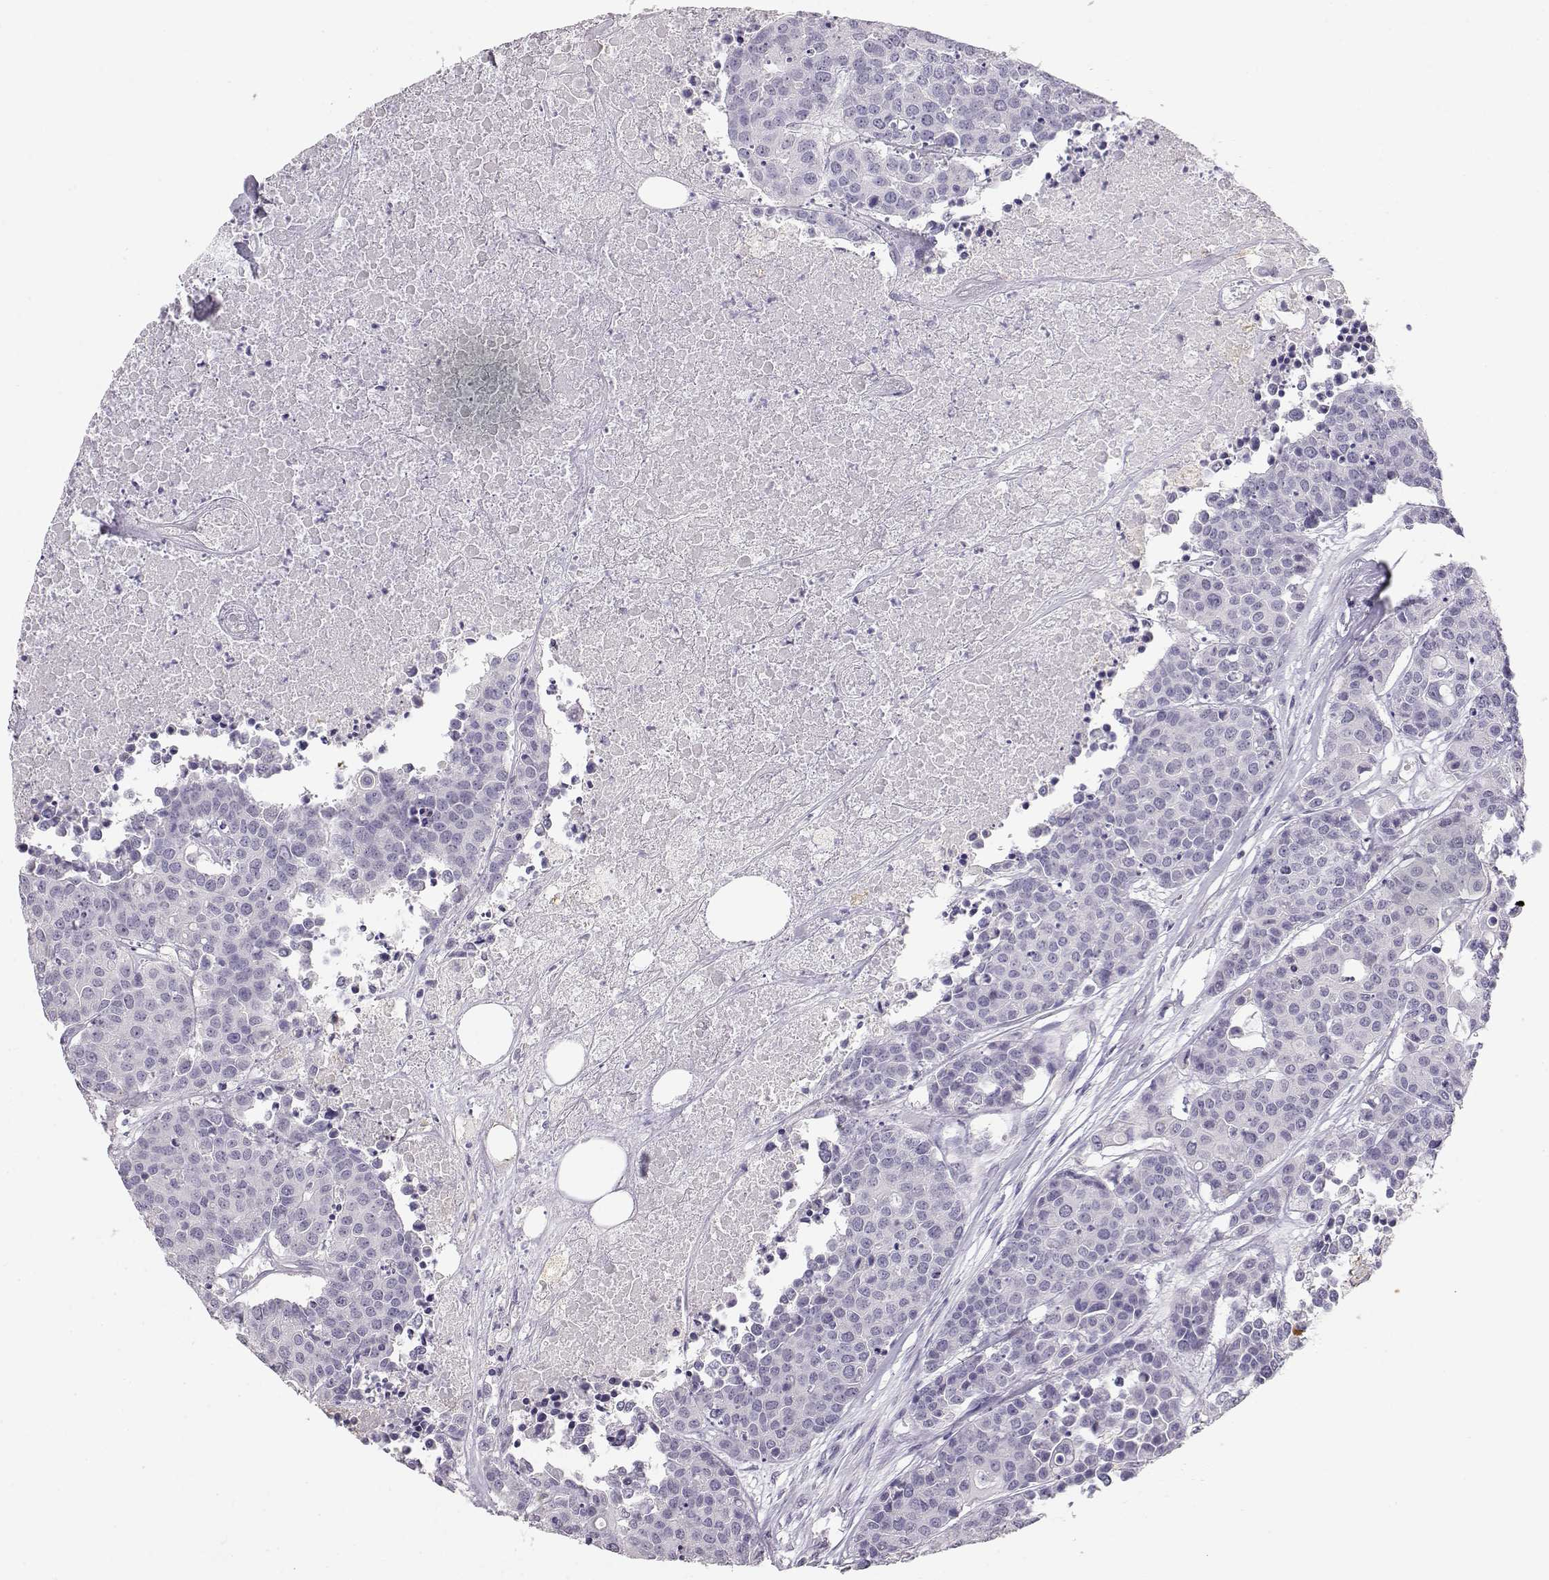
{"staining": {"intensity": "negative", "quantity": "none", "location": "none"}, "tissue": "carcinoid", "cell_type": "Tumor cells", "image_type": "cancer", "snomed": [{"axis": "morphology", "description": "Carcinoid, malignant, NOS"}, {"axis": "topography", "description": "Colon"}], "caption": "Tumor cells are negative for protein expression in human carcinoid.", "gene": "NUTM1", "patient": {"sex": "male", "age": 81}}